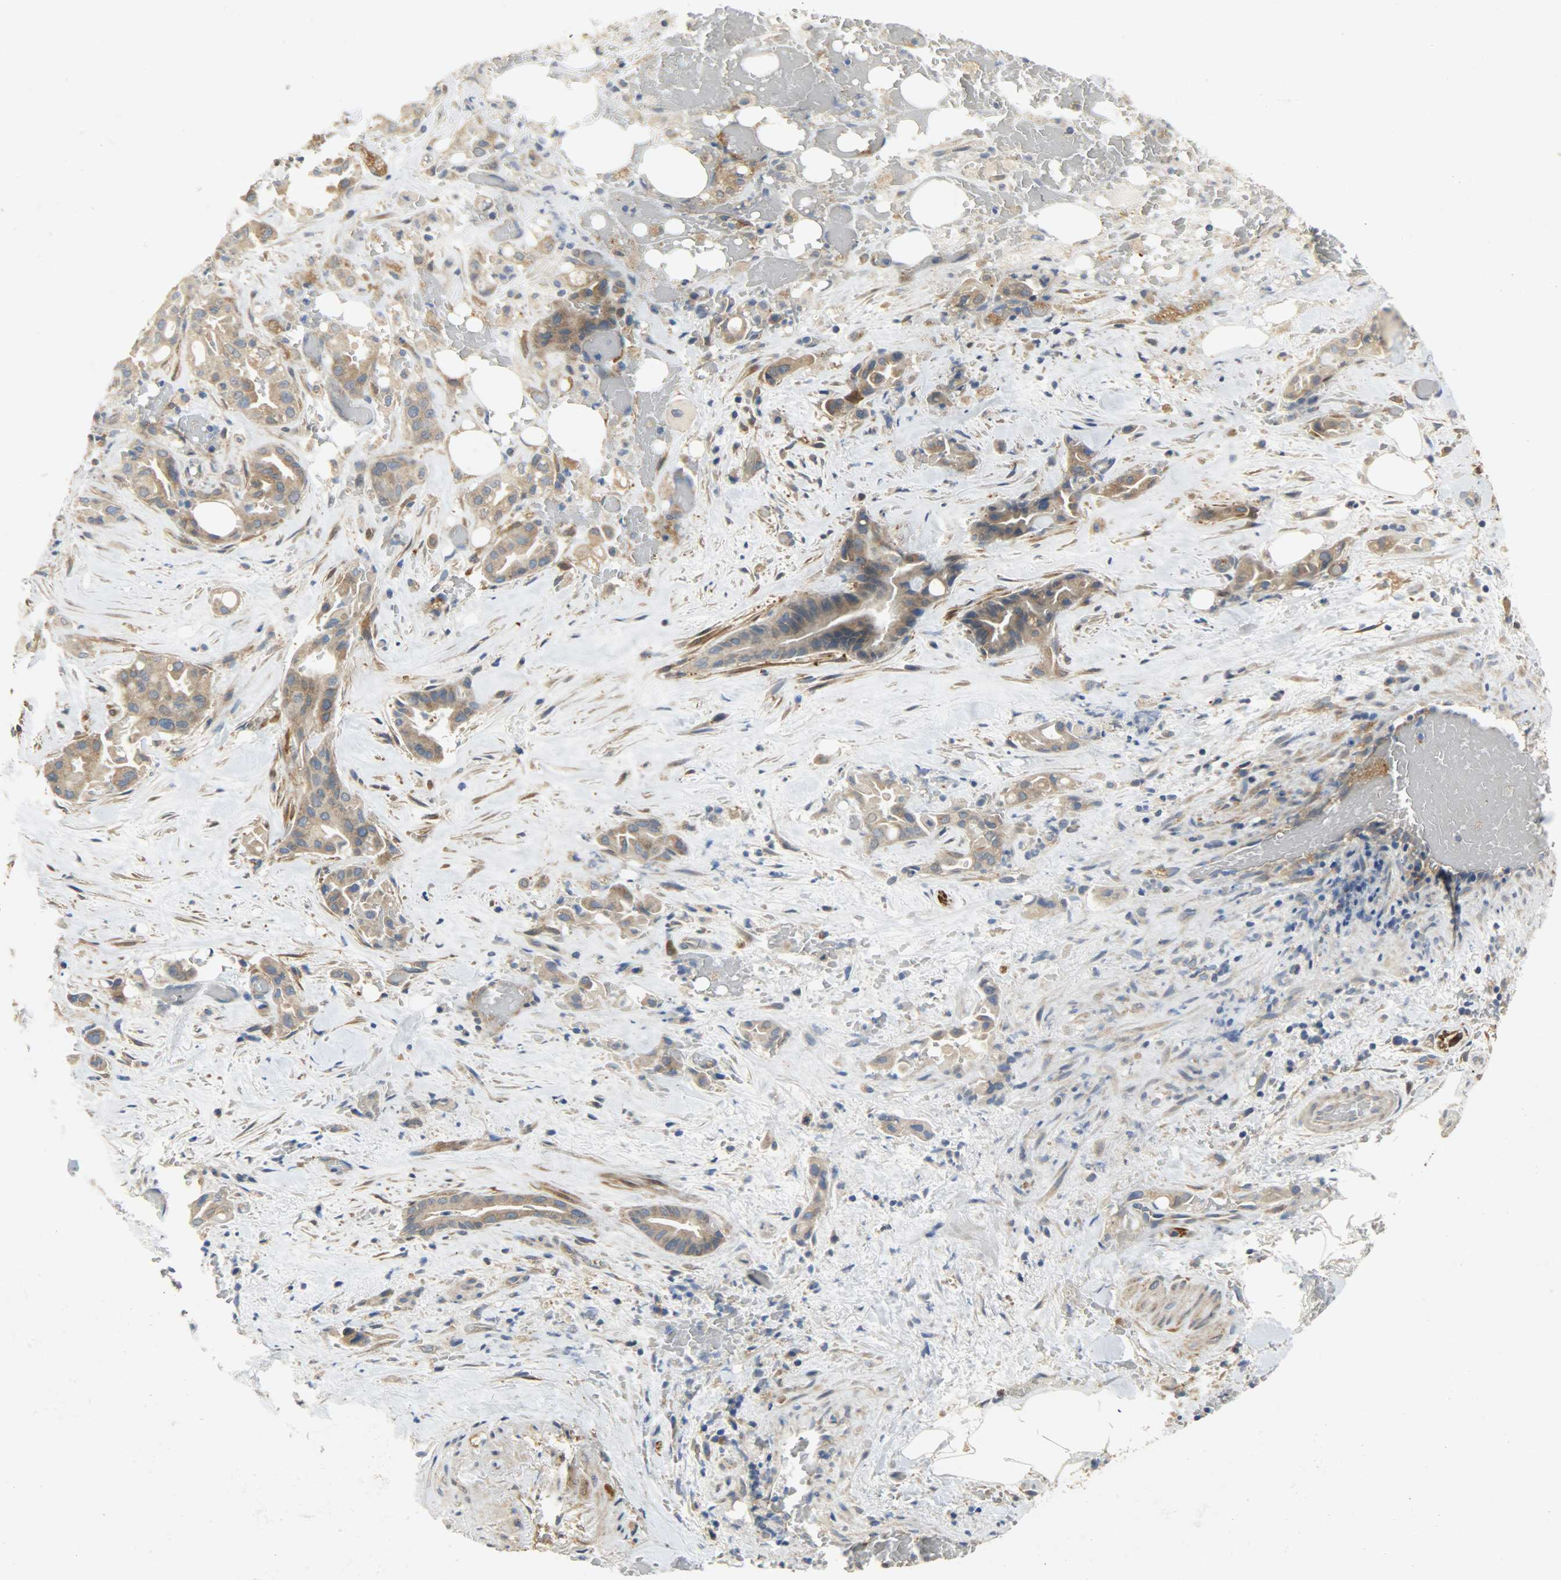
{"staining": {"intensity": "moderate", "quantity": ">75%", "location": "cytoplasmic/membranous"}, "tissue": "liver cancer", "cell_type": "Tumor cells", "image_type": "cancer", "snomed": [{"axis": "morphology", "description": "Cholangiocarcinoma"}, {"axis": "topography", "description": "Liver"}], "caption": "DAB immunohistochemical staining of liver cancer shows moderate cytoplasmic/membranous protein positivity in about >75% of tumor cells. The protein of interest is shown in brown color, while the nuclei are stained blue.", "gene": "C1orf198", "patient": {"sex": "female", "age": 68}}